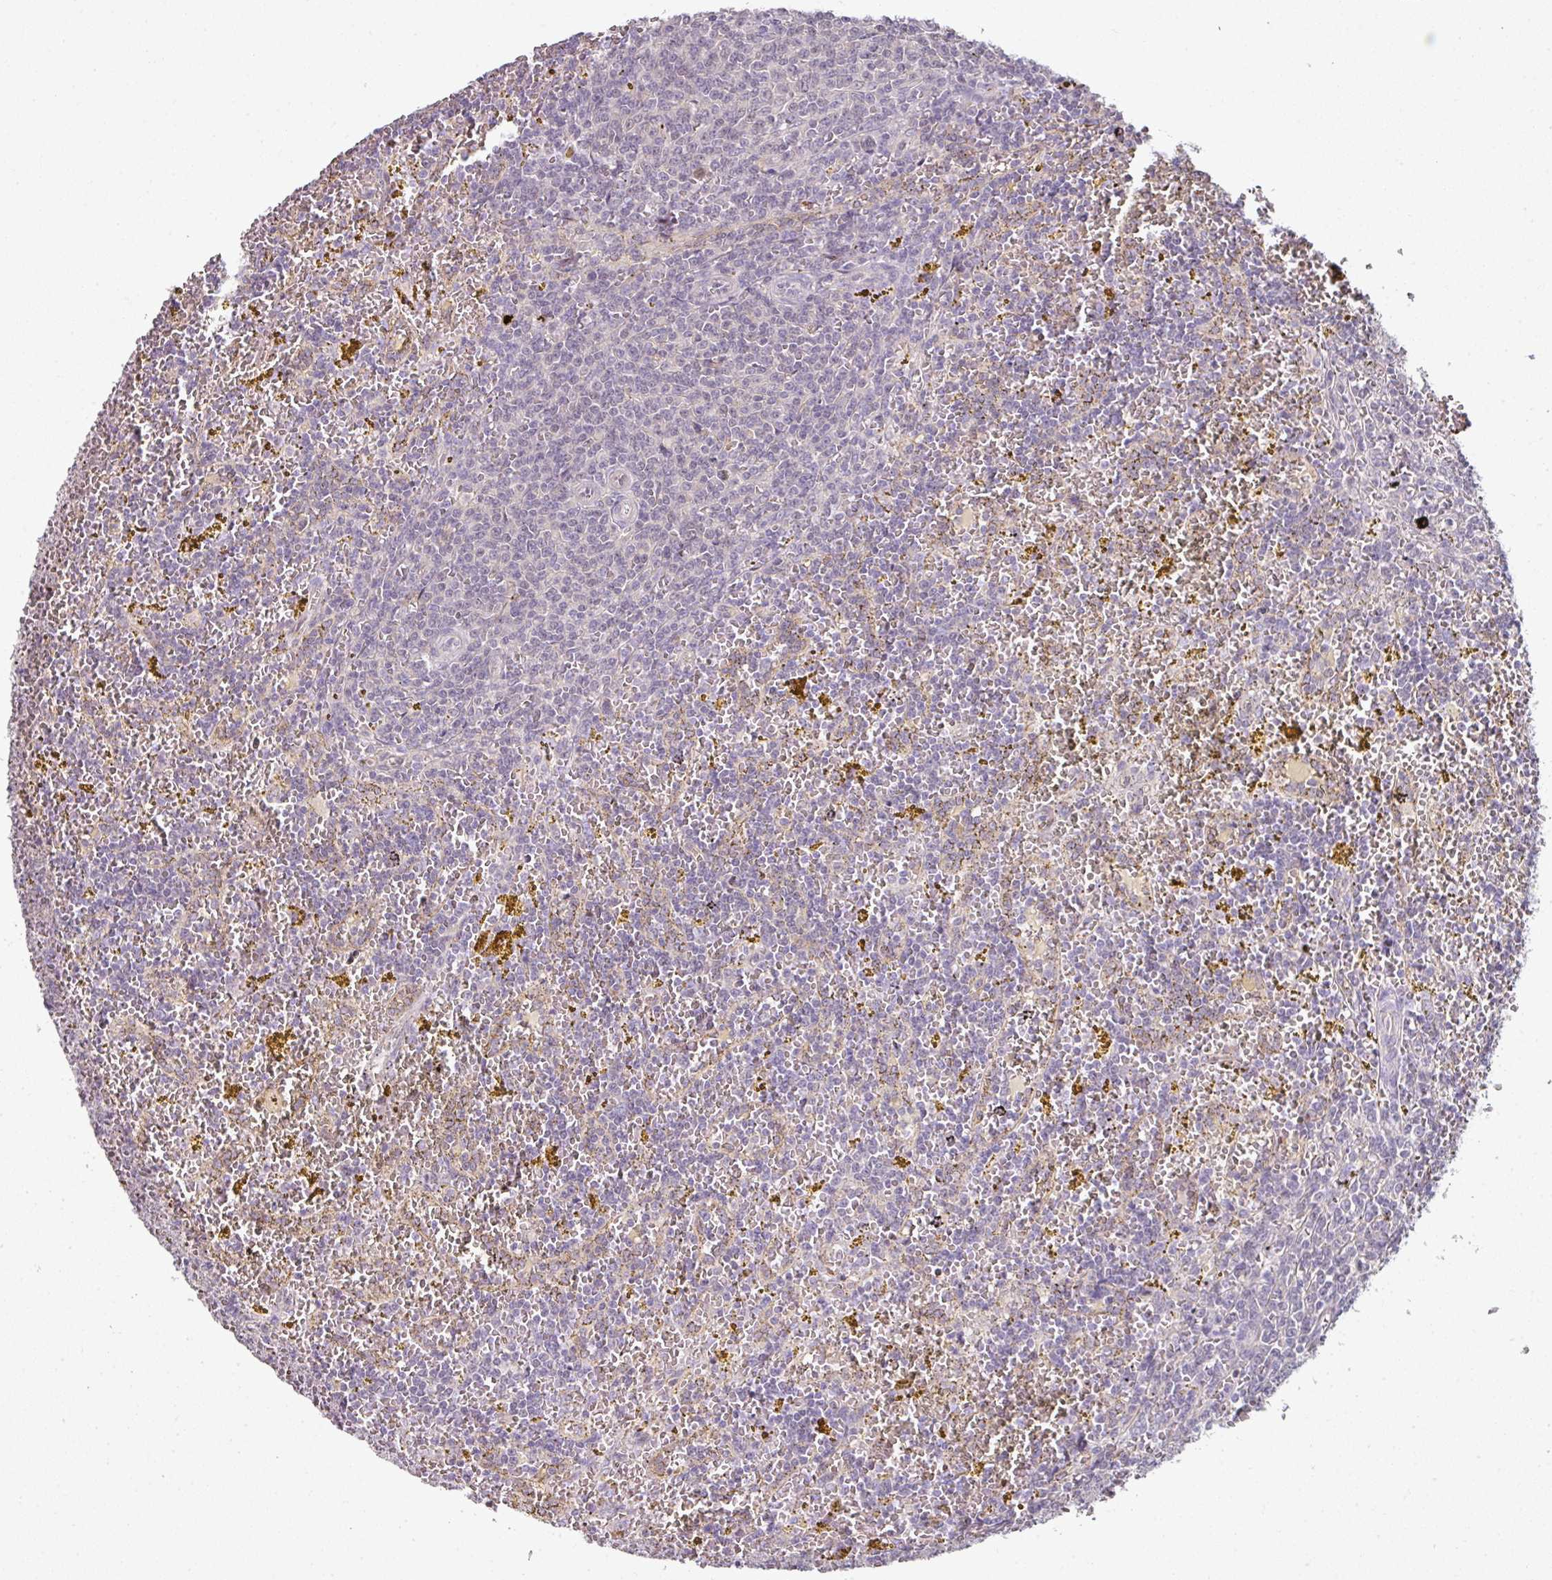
{"staining": {"intensity": "negative", "quantity": "none", "location": "none"}, "tissue": "lymphoma", "cell_type": "Tumor cells", "image_type": "cancer", "snomed": [{"axis": "morphology", "description": "Malignant lymphoma, non-Hodgkin's type, Low grade"}, {"axis": "topography", "description": "Spleen"}, {"axis": "topography", "description": "Lymph node"}], "caption": "An IHC histopathology image of malignant lymphoma, non-Hodgkin's type (low-grade) is shown. There is no staining in tumor cells of malignant lymphoma, non-Hodgkin's type (low-grade).", "gene": "C19orf33", "patient": {"sex": "female", "age": 66}}